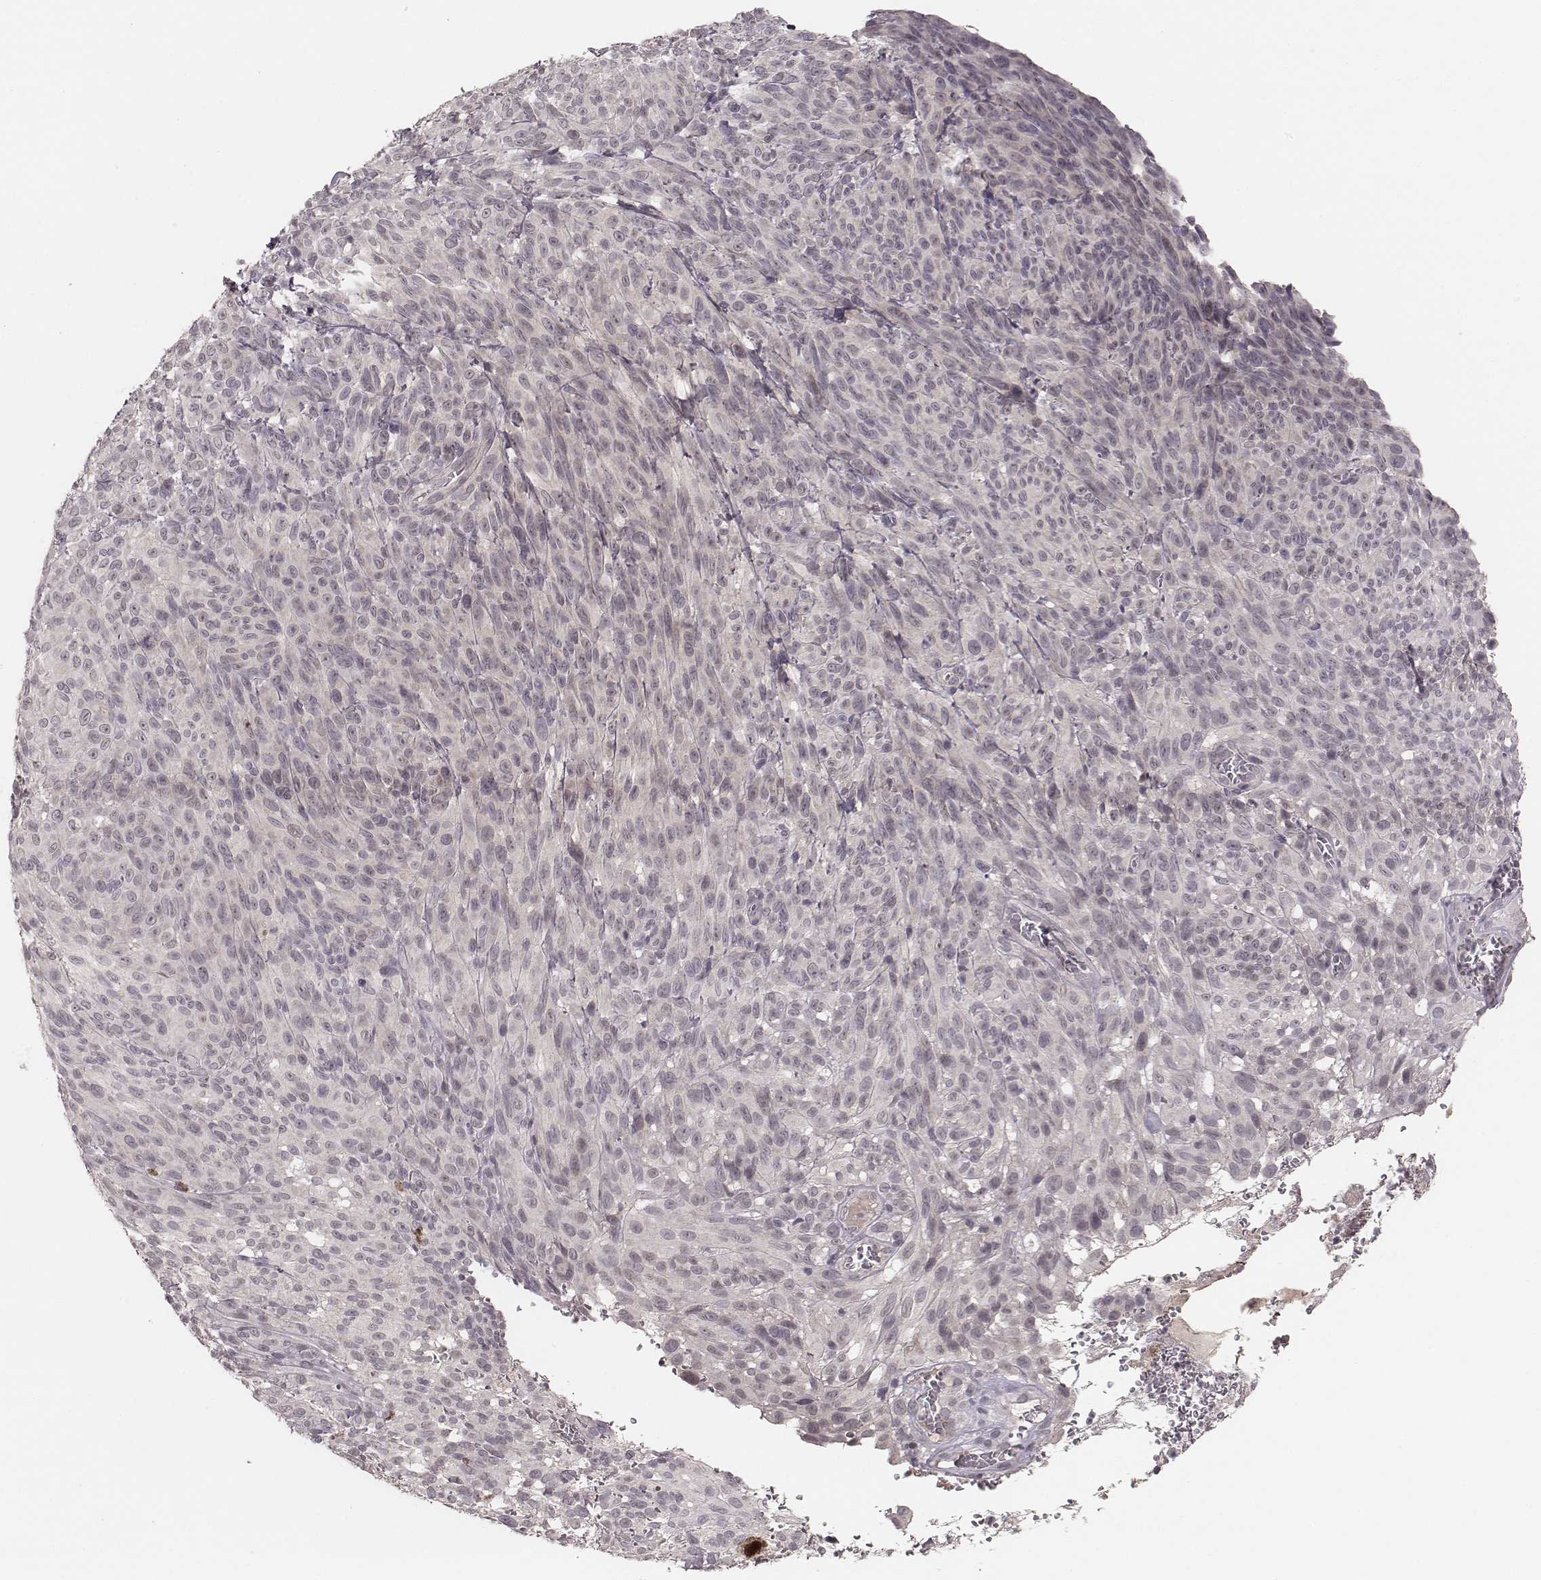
{"staining": {"intensity": "negative", "quantity": "none", "location": "none"}, "tissue": "melanoma", "cell_type": "Tumor cells", "image_type": "cancer", "snomed": [{"axis": "morphology", "description": "Malignant melanoma, NOS"}, {"axis": "topography", "description": "Skin"}], "caption": "High magnification brightfield microscopy of melanoma stained with DAB (brown) and counterstained with hematoxylin (blue): tumor cells show no significant expression.", "gene": "LY6K", "patient": {"sex": "male", "age": 83}}